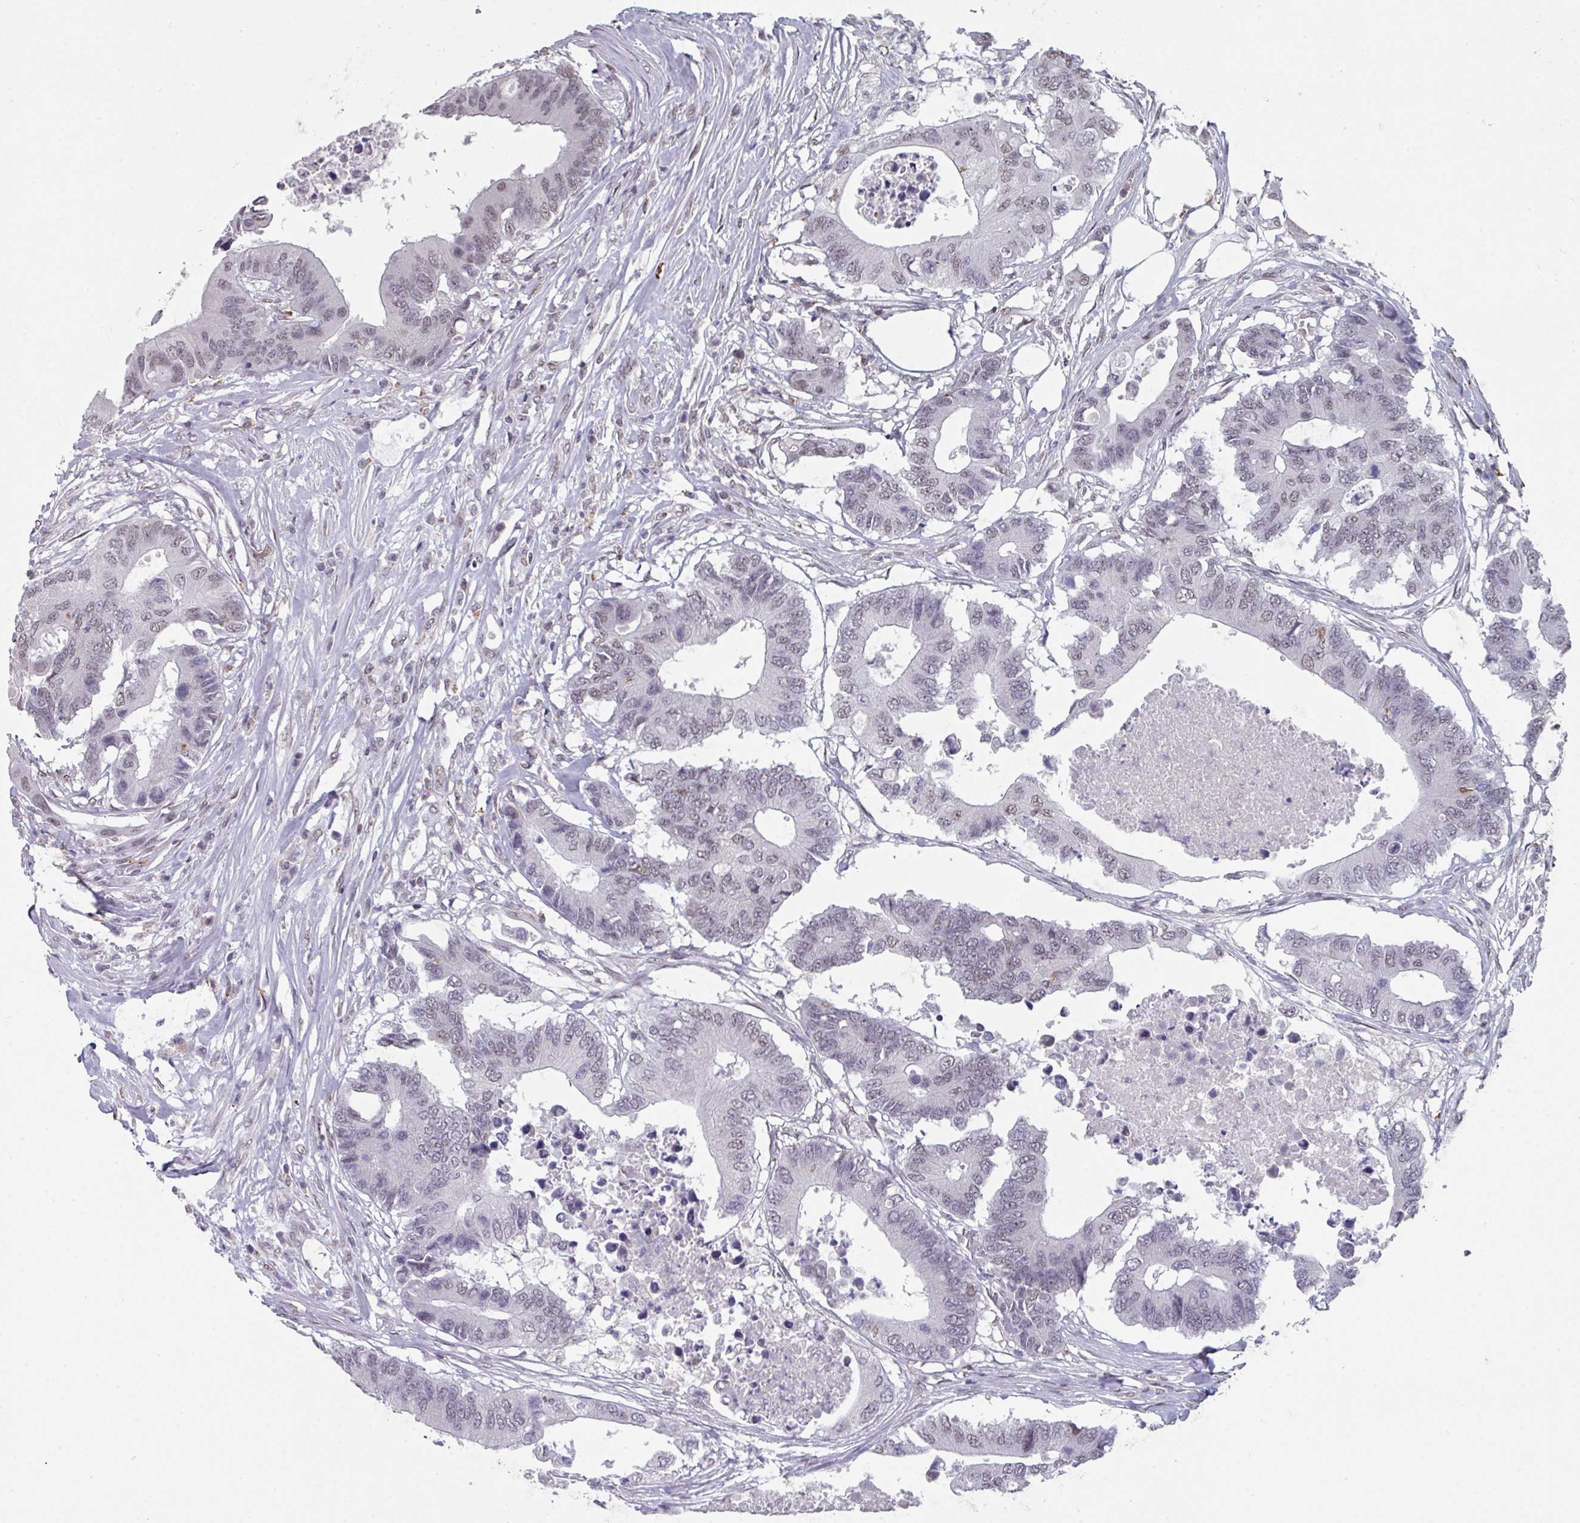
{"staining": {"intensity": "weak", "quantity": "25%-75%", "location": "nuclear"}, "tissue": "colorectal cancer", "cell_type": "Tumor cells", "image_type": "cancer", "snomed": [{"axis": "morphology", "description": "Adenocarcinoma, NOS"}, {"axis": "topography", "description": "Colon"}], "caption": "Immunohistochemical staining of human adenocarcinoma (colorectal) demonstrates weak nuclear protein positivity in about 25%-75% of tumor cells.", "gene": "RASAL3", "patient": {"sex": "male", "age": 71}}